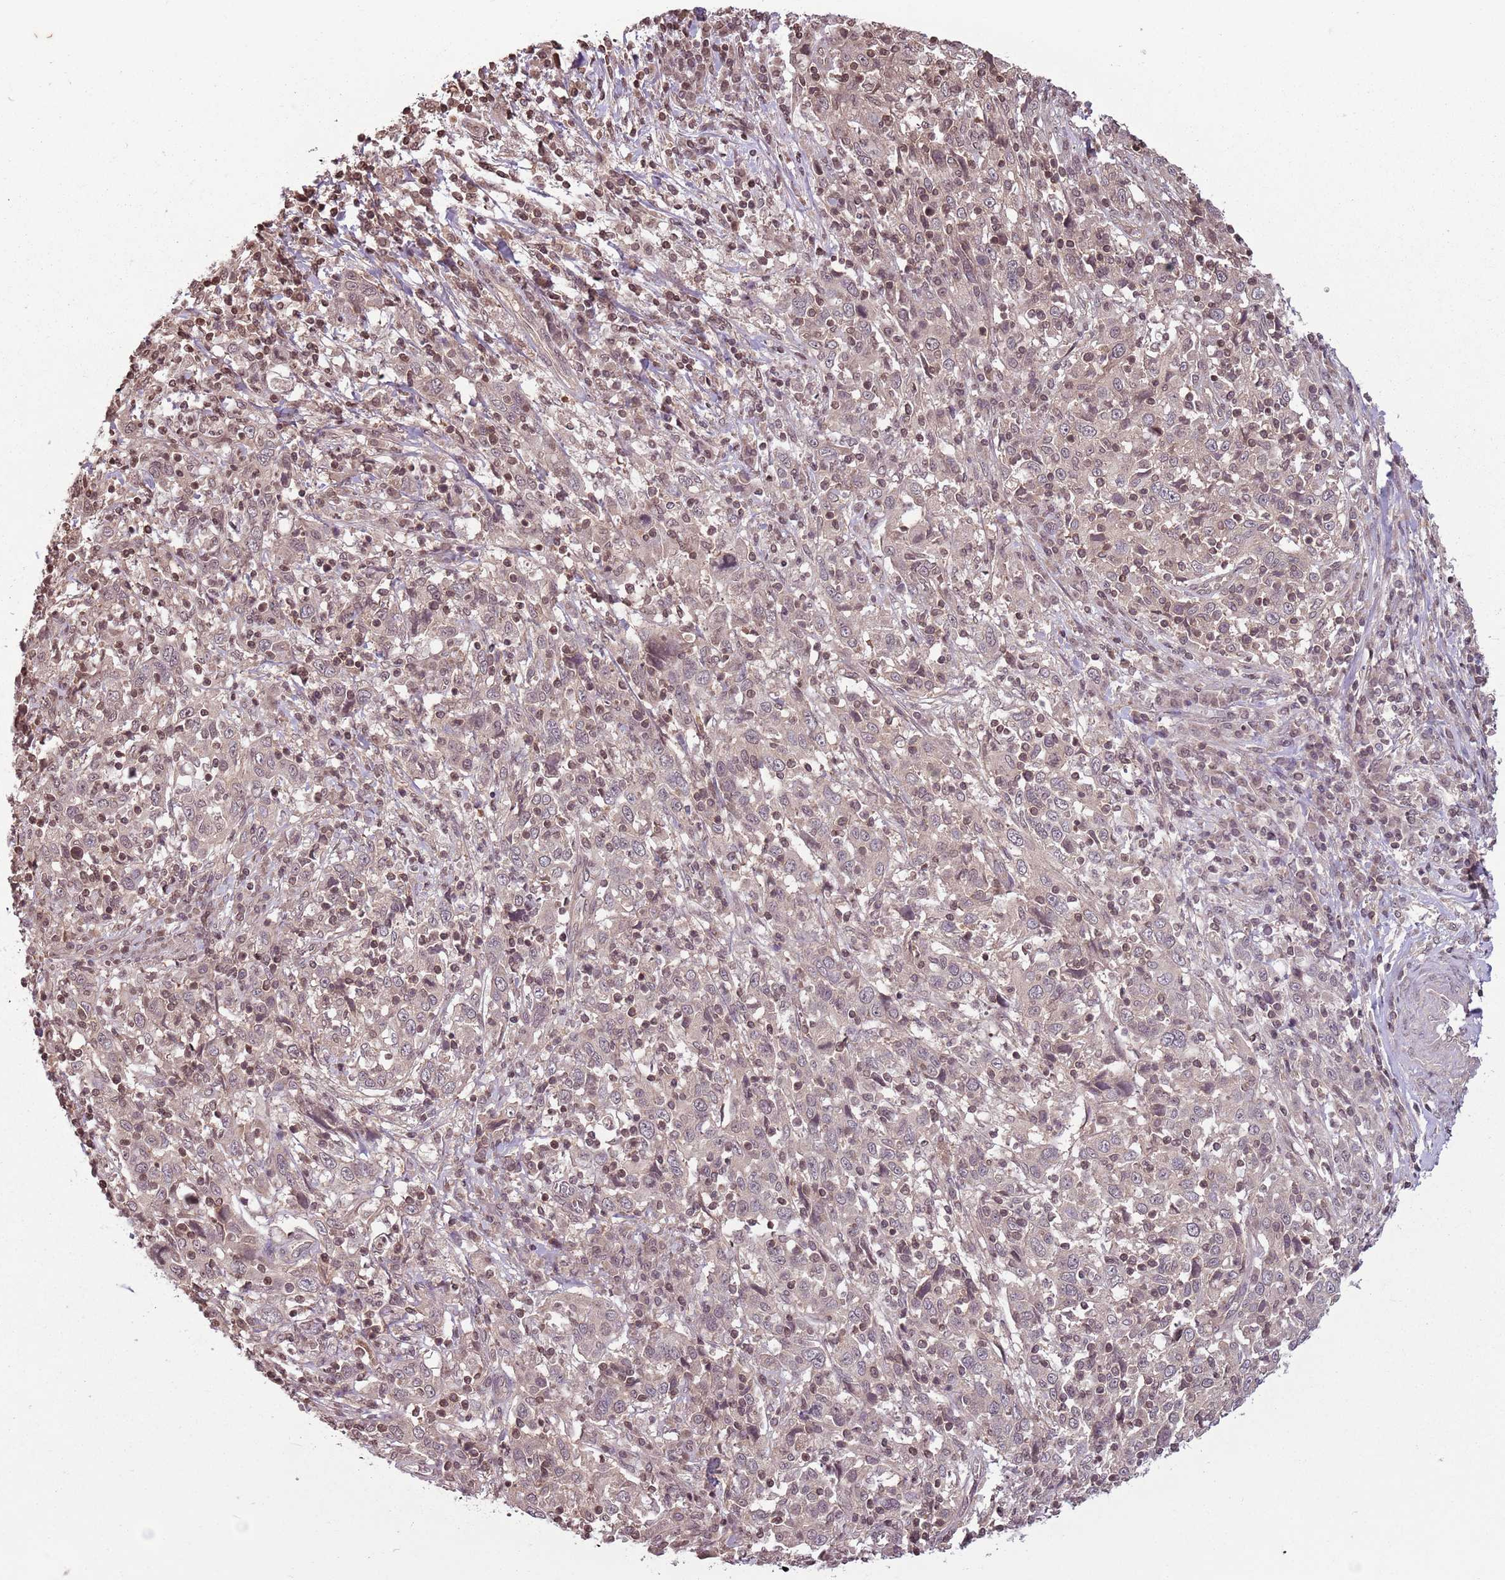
{"staining": {"intensity": "weak", "quantity": "25%-75%", "location": "cytoplasmic/membranous"}, "tissue": "cervical cancer", "cell_type": "Tumor cells", "image_type": "cancer", "snomed": [{"axis": "morphology", "description": "Squamous cell carcinoma, NOS"}, {"axis": "topography", "description": "Cervix"}], "caption": "Immunohistochemical staining of cervical squamous cell carcinoma shows weak cytoplasmic/membranous protein expression in approximately 25%-75% of tumor cells.", "gene": "CAPN9", "patient": {"sex": "female", "age": 46}}